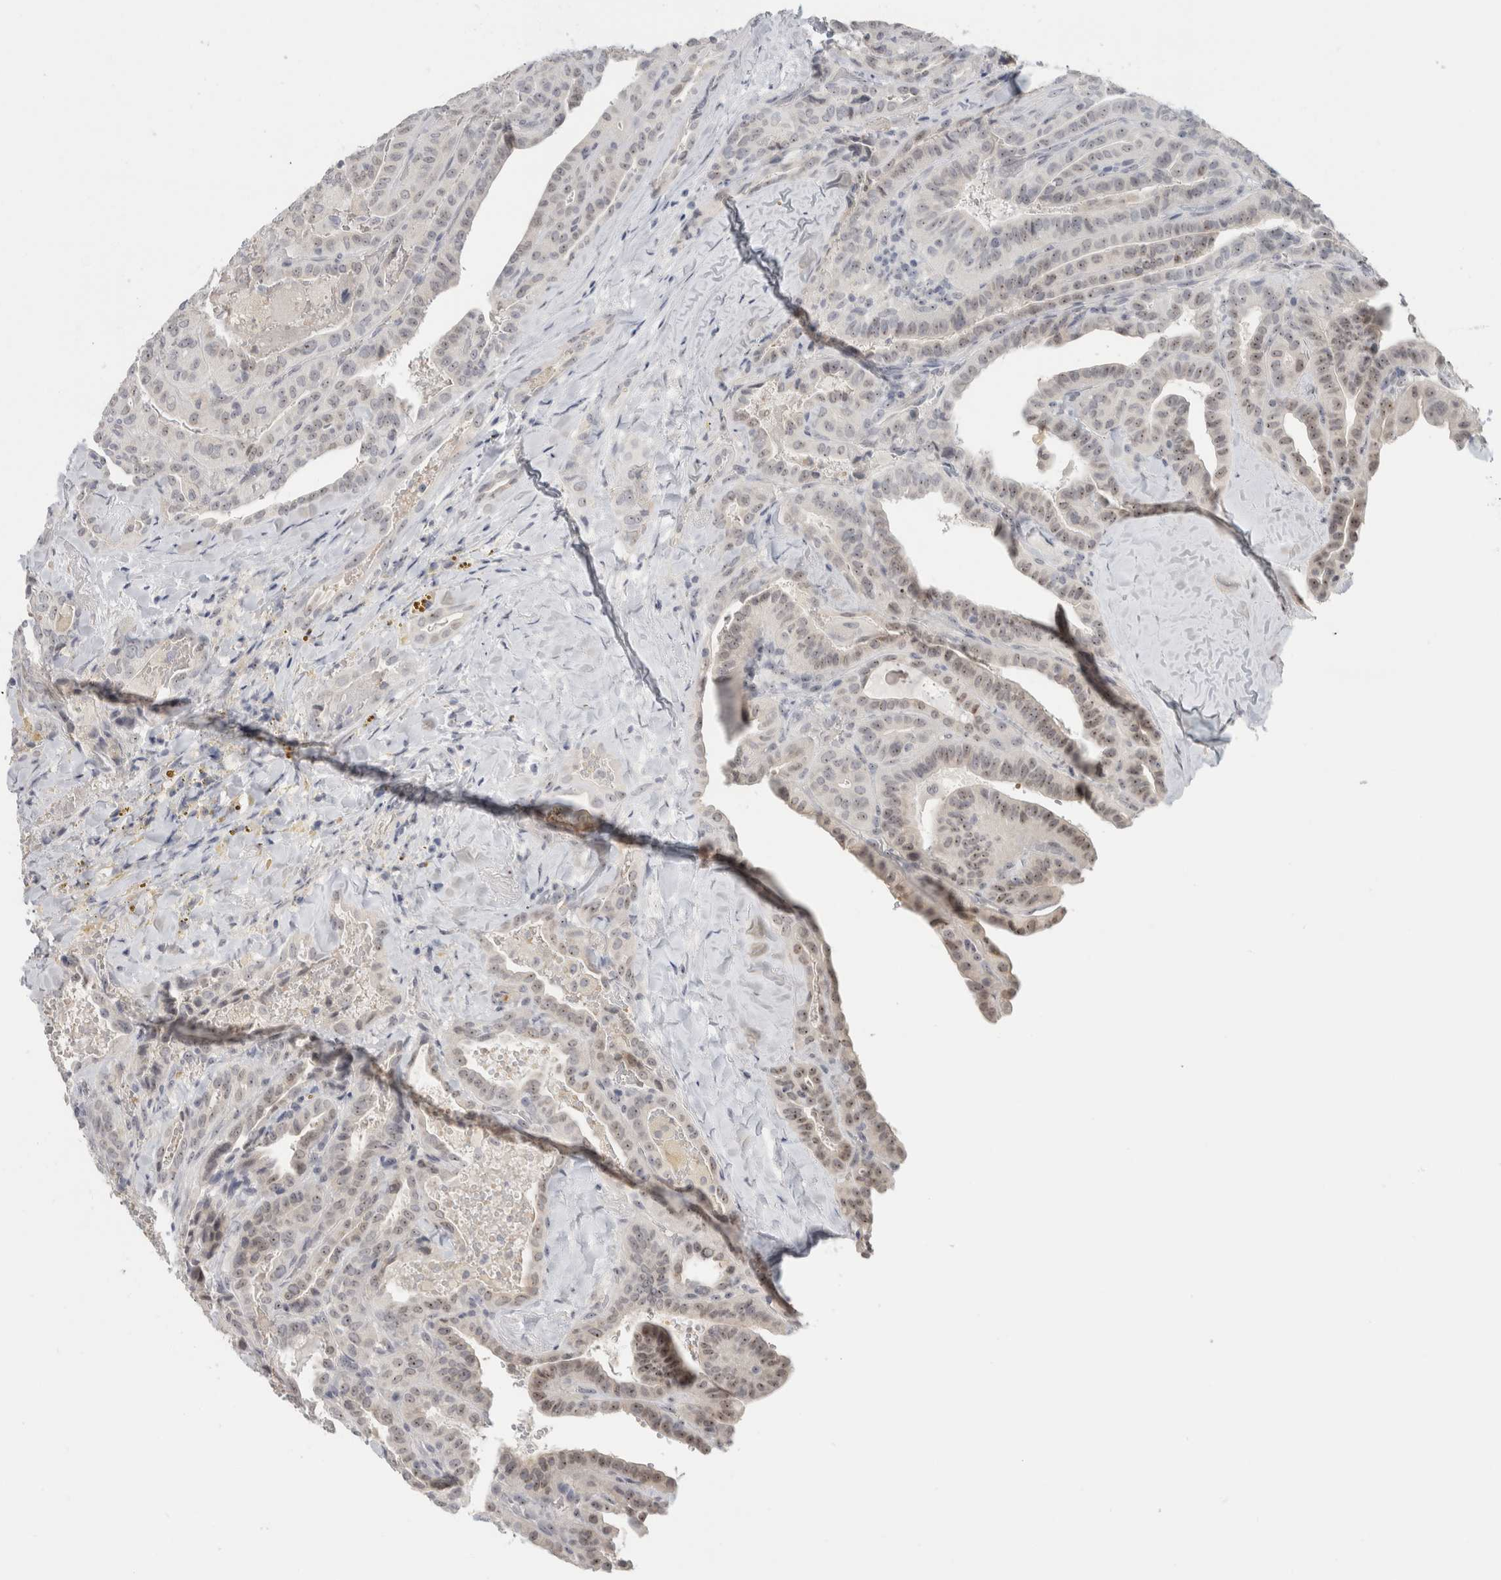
{"staining": {"intensity": "weak", "quantity": "<25%", "location": "cytoplasmic/membranous,nuclear"}, "tissue": "thyroid cancer", "cell_type": "Tumor cells", "image_type": "cancer", "snomed": [{"axis": "morphology", "description": "Papillary adenocarcinoma, NOS"}, {"axis": "topography", "description": "Thyroid gland"}], "caption": "There is no significant expression in tumor cells of thyroid cancer. Nuclei are stained in blue.", "gene": "FMR1NB", "patient": {"sex": "male", "age": 77}}